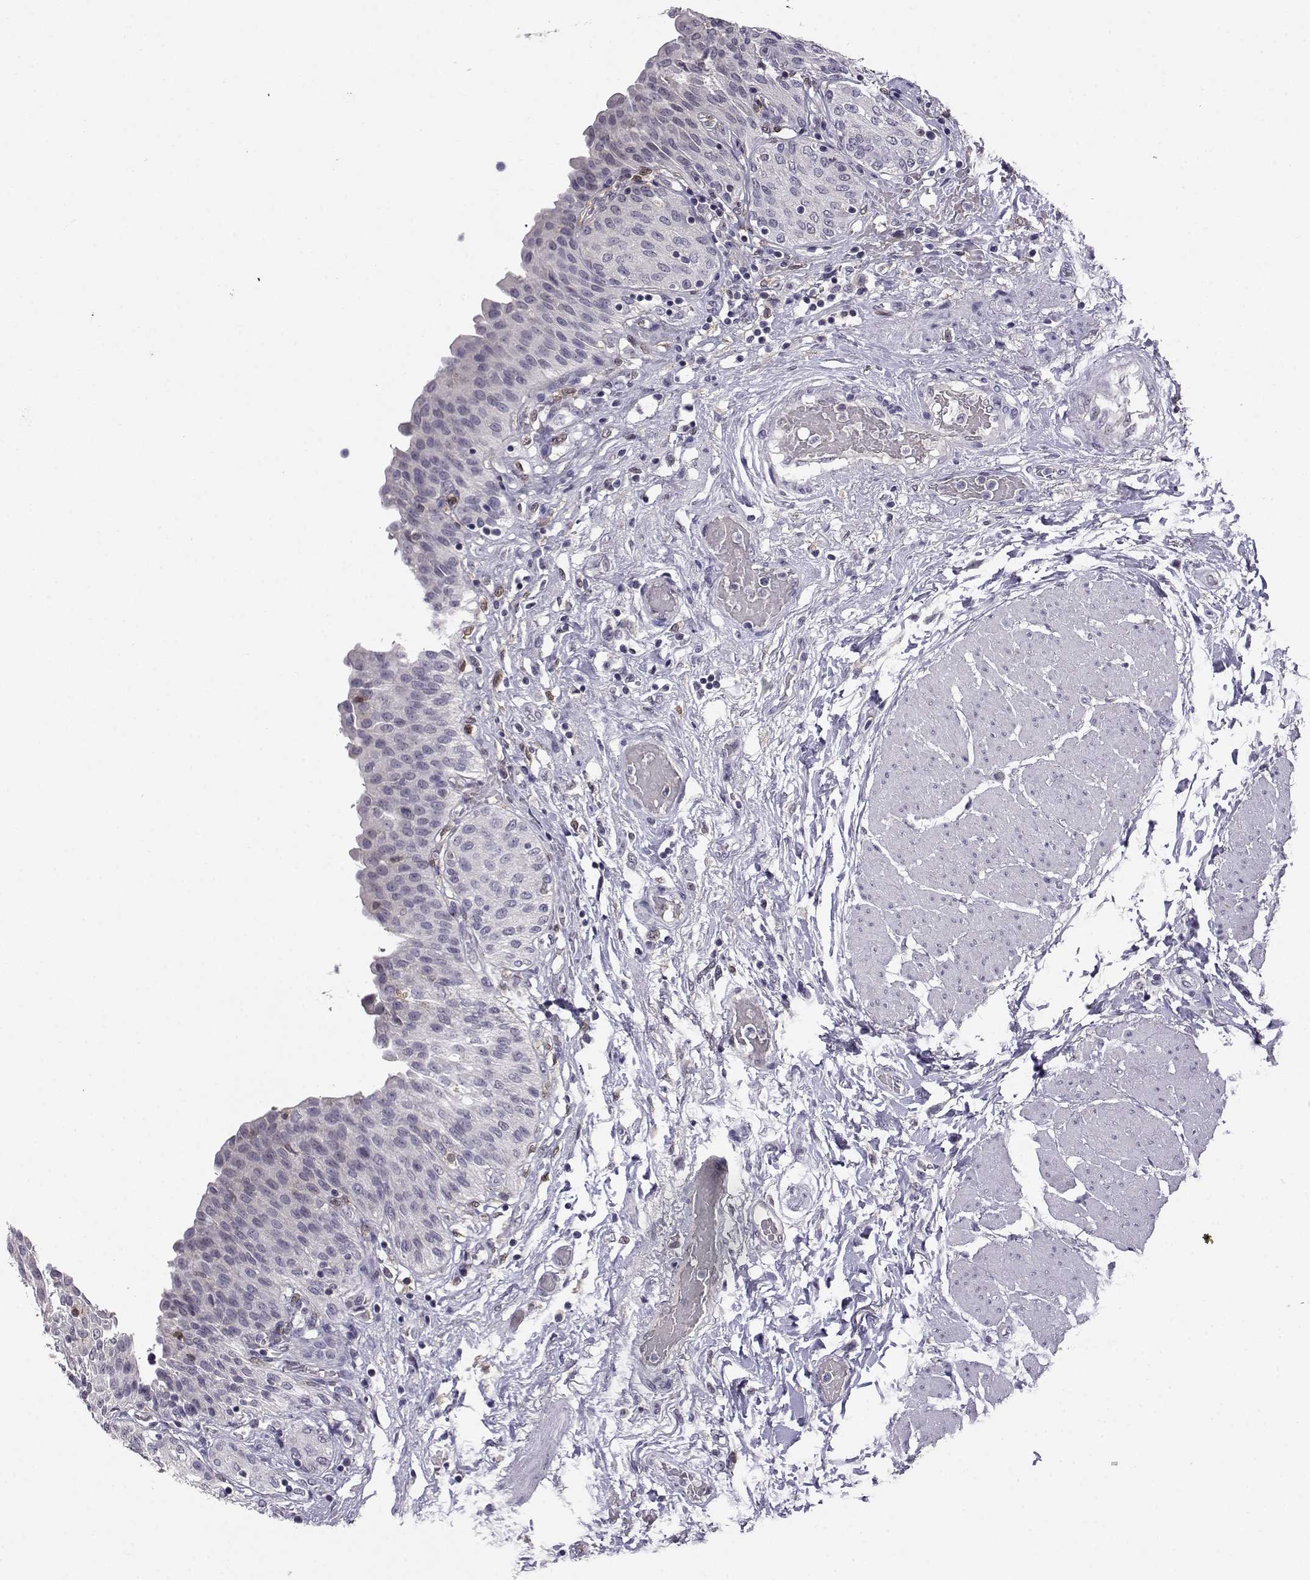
{"staining": {"intensity": "negative", "quantity": "none", "location": "none"}, "tissue": "urinary bladder", "cell_type": "Urothelial cells", "image_type": "normal", "snomed": [{"axis": "morphology", "description": "Normal tissue, NOS"}, {"axis": "morphology", "description": "Metaplasia, NOS"}, {"axis": "topography", "description": "Urinary bladder"}], "caption": "High power microscopy micrograph of an immunohistochemistry image of benign urinary bladder, revealing no significant staining in urothelial cells. Nuclei are stained in blue.", "gene": "AKR1B1", "patient": {"sex": "male", "age": 68}}